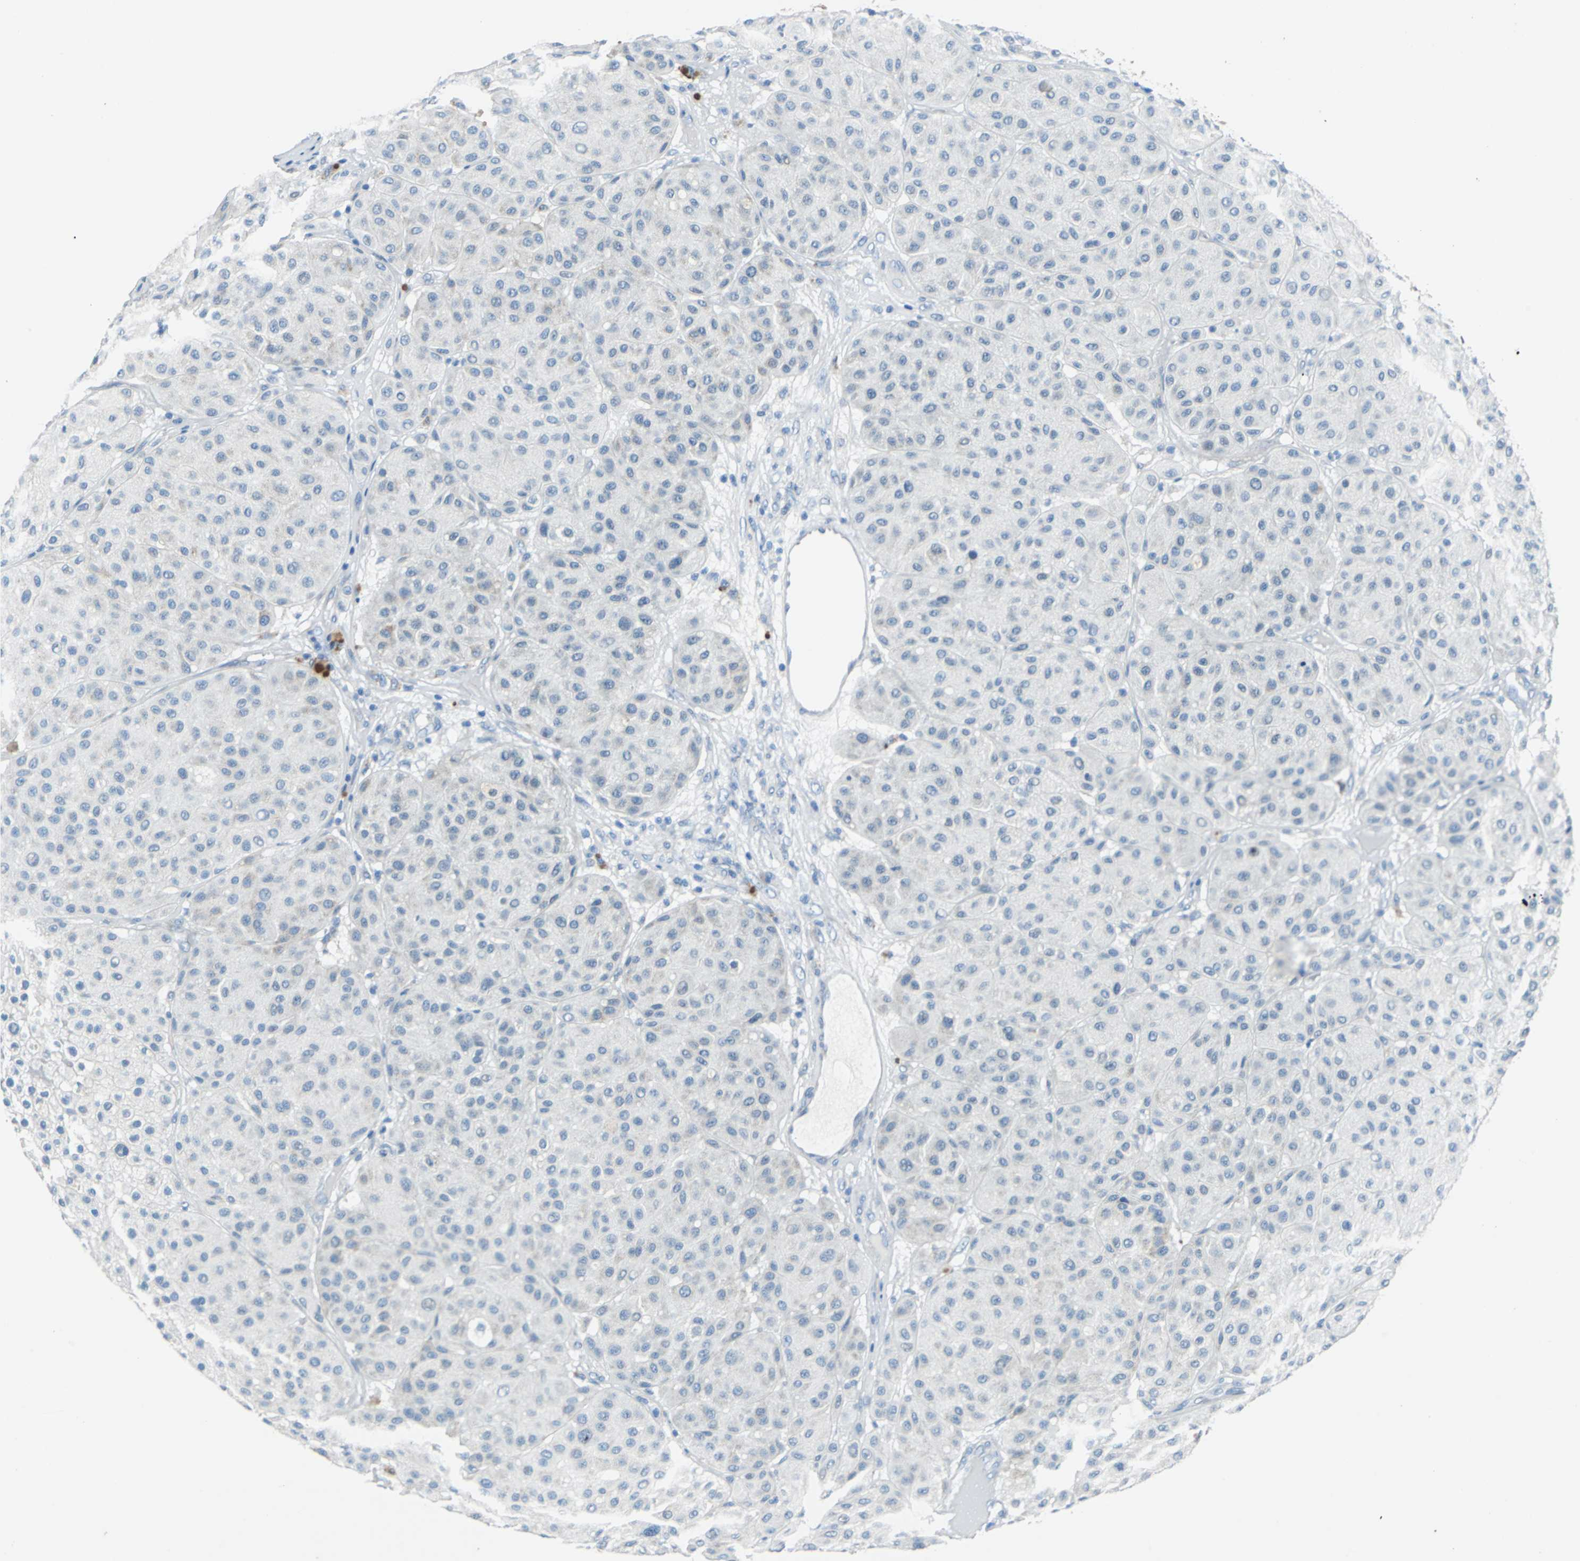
{"staining": {"intensity": "negative", "quantity": "none", "location": "none"}, "tissue": "melanoma", "cell_type": "Tumor cells", "image_type": "cancer", "snomed": [{"axis": "morphology", "description": "Normal tissue, NOS"}, {"axis": "morphology", "description": "Malignant melanoma, Metastatic site"}, {"axis": "topography", "description": "Skin"}], "caption": "Immunohistochemistry (IHC) image of melanoma stained for a protein (brown), which reveals no staining in tumor cells.", "gene": "TEX264", "patient": {"sex": "male", "age": 41}}